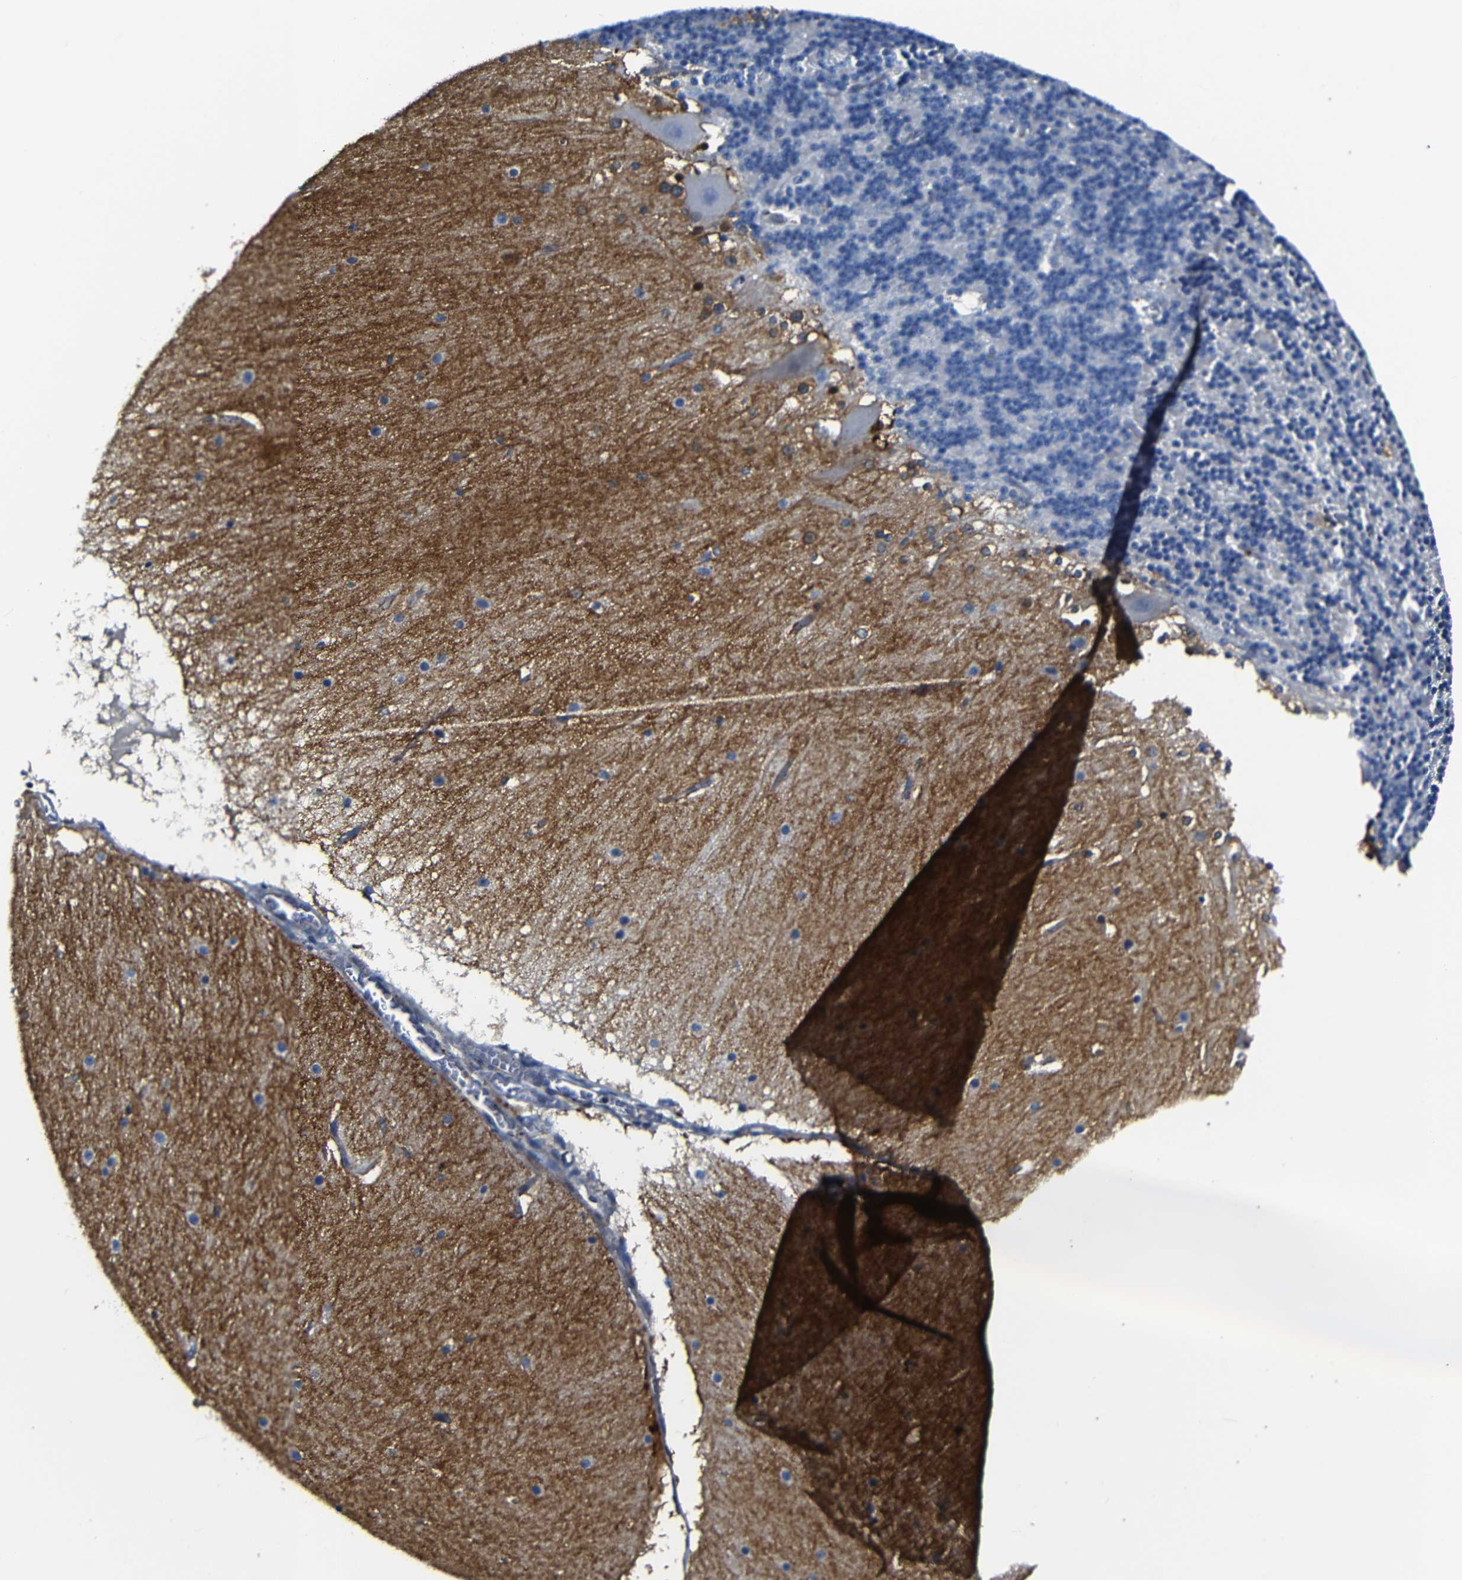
{"staining": {"intensity": "negative", "quantity": "none", "location": "none"}, "tissue": "cerebellum", "cell_type": "Cells in granular layer", "image_type": "normal", "snomed": [{"axis": "morphology", "description": "Normal tissue, NOS"}, {"axis": "topography", "description": "Cerebellum"}], "caption": "This photomicrograph is of unremarkable cerebellum stained with immunohistochemistry to label a protein in brown with the nuclei are counter-stained blue. There is no positivity in cells in granular layer.", "gene": "AFDN", "patient": {"sex": "female", "age": 19}}